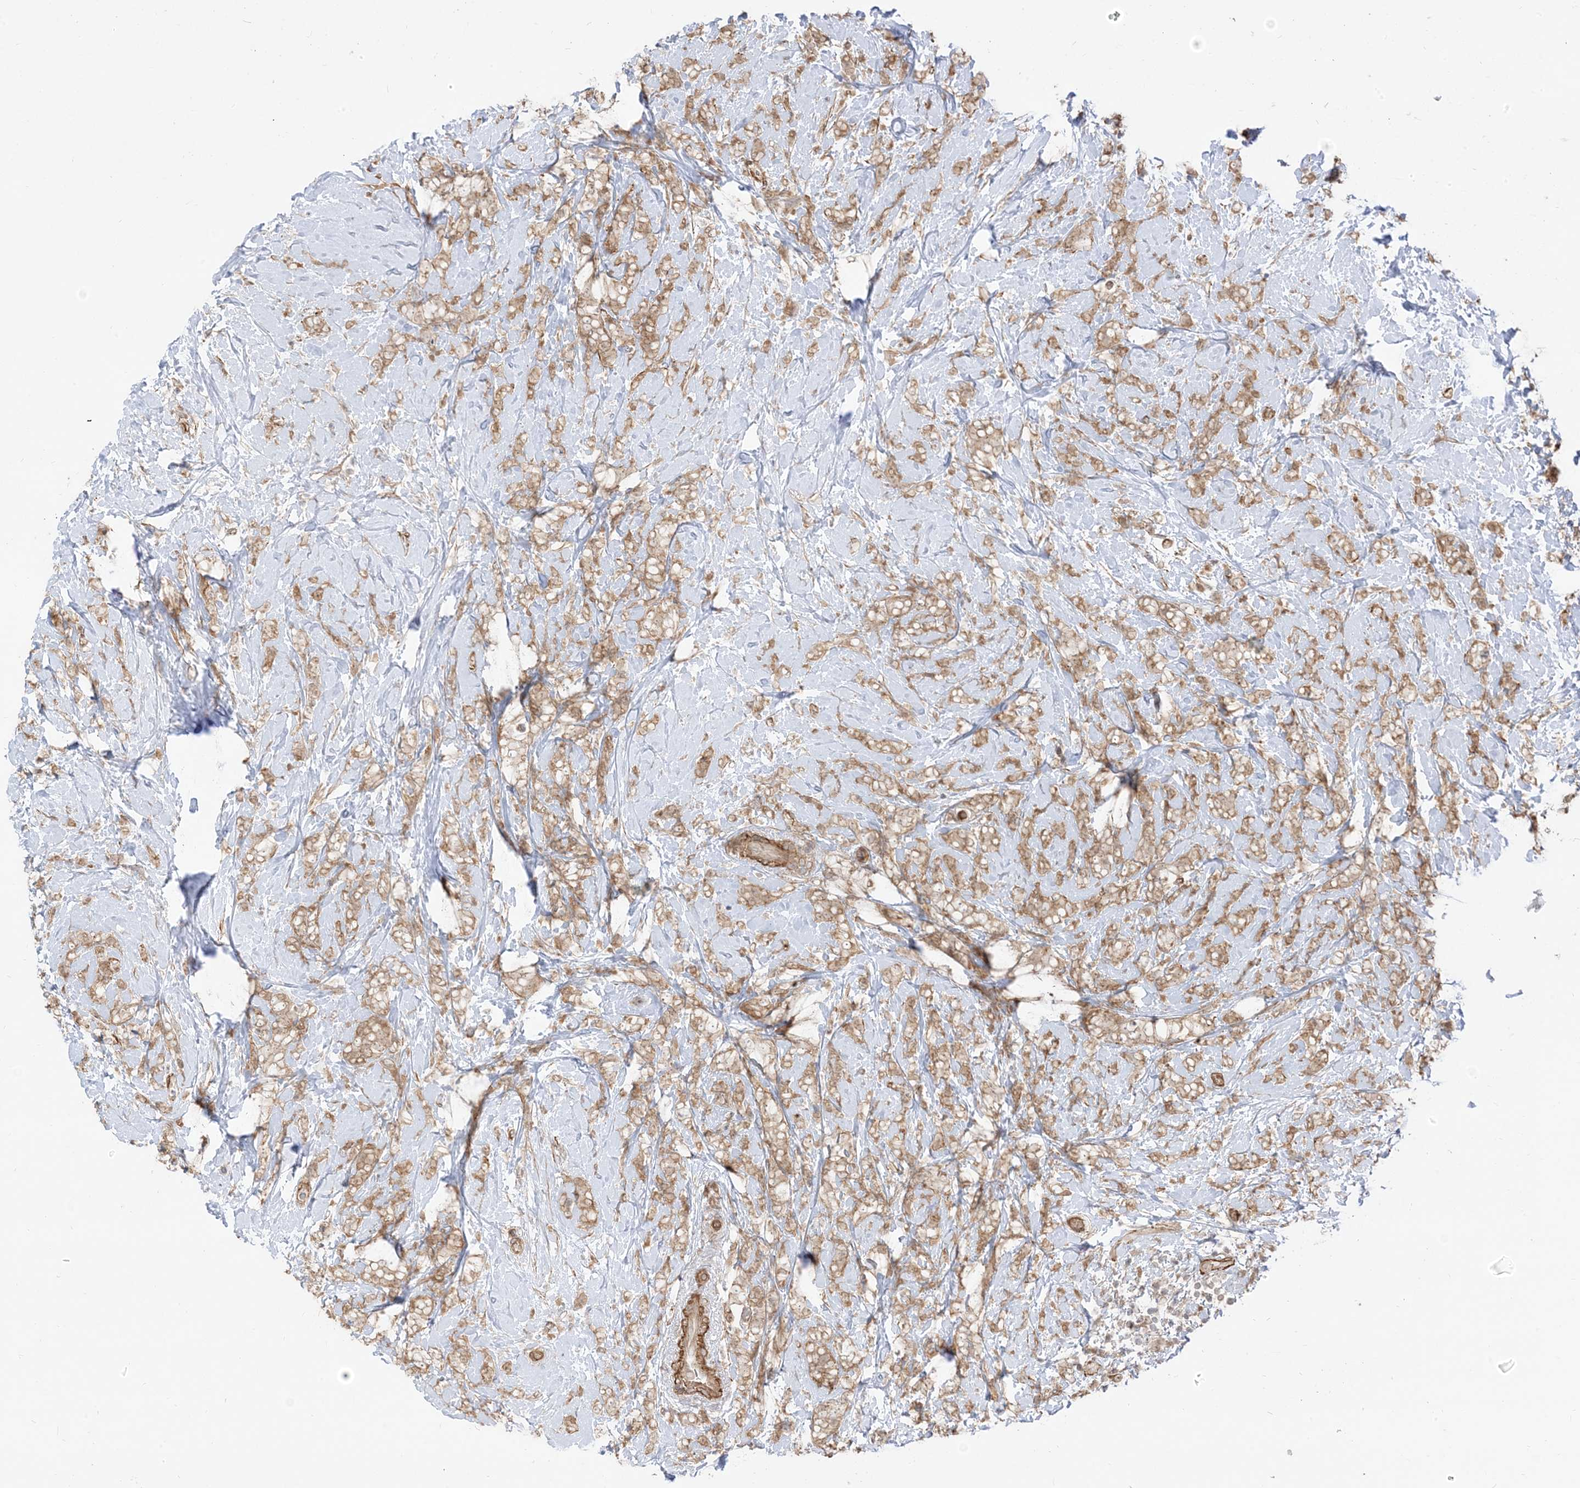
{"staining": {"intensity": "moderate", "quantity": ">75%", "location": "cytoplasmic/membranous"}, "tissue": "breast cancer", "cell_type": "Tumor cells", "image_type": "cancer", "snomed": [{"axis": "morphology", "description": "Lobular carcinoma"}, {"axis": "topography", "description": "Breast"}], "caption": "This is an image of immunohistochemistry (IHC) staining of breast cancer, which shows moderate positivity in the cytoplasmic/membranous of tumor cells.", "gene": "TBCC", "patient": {"sex": "female", "age": 58}}